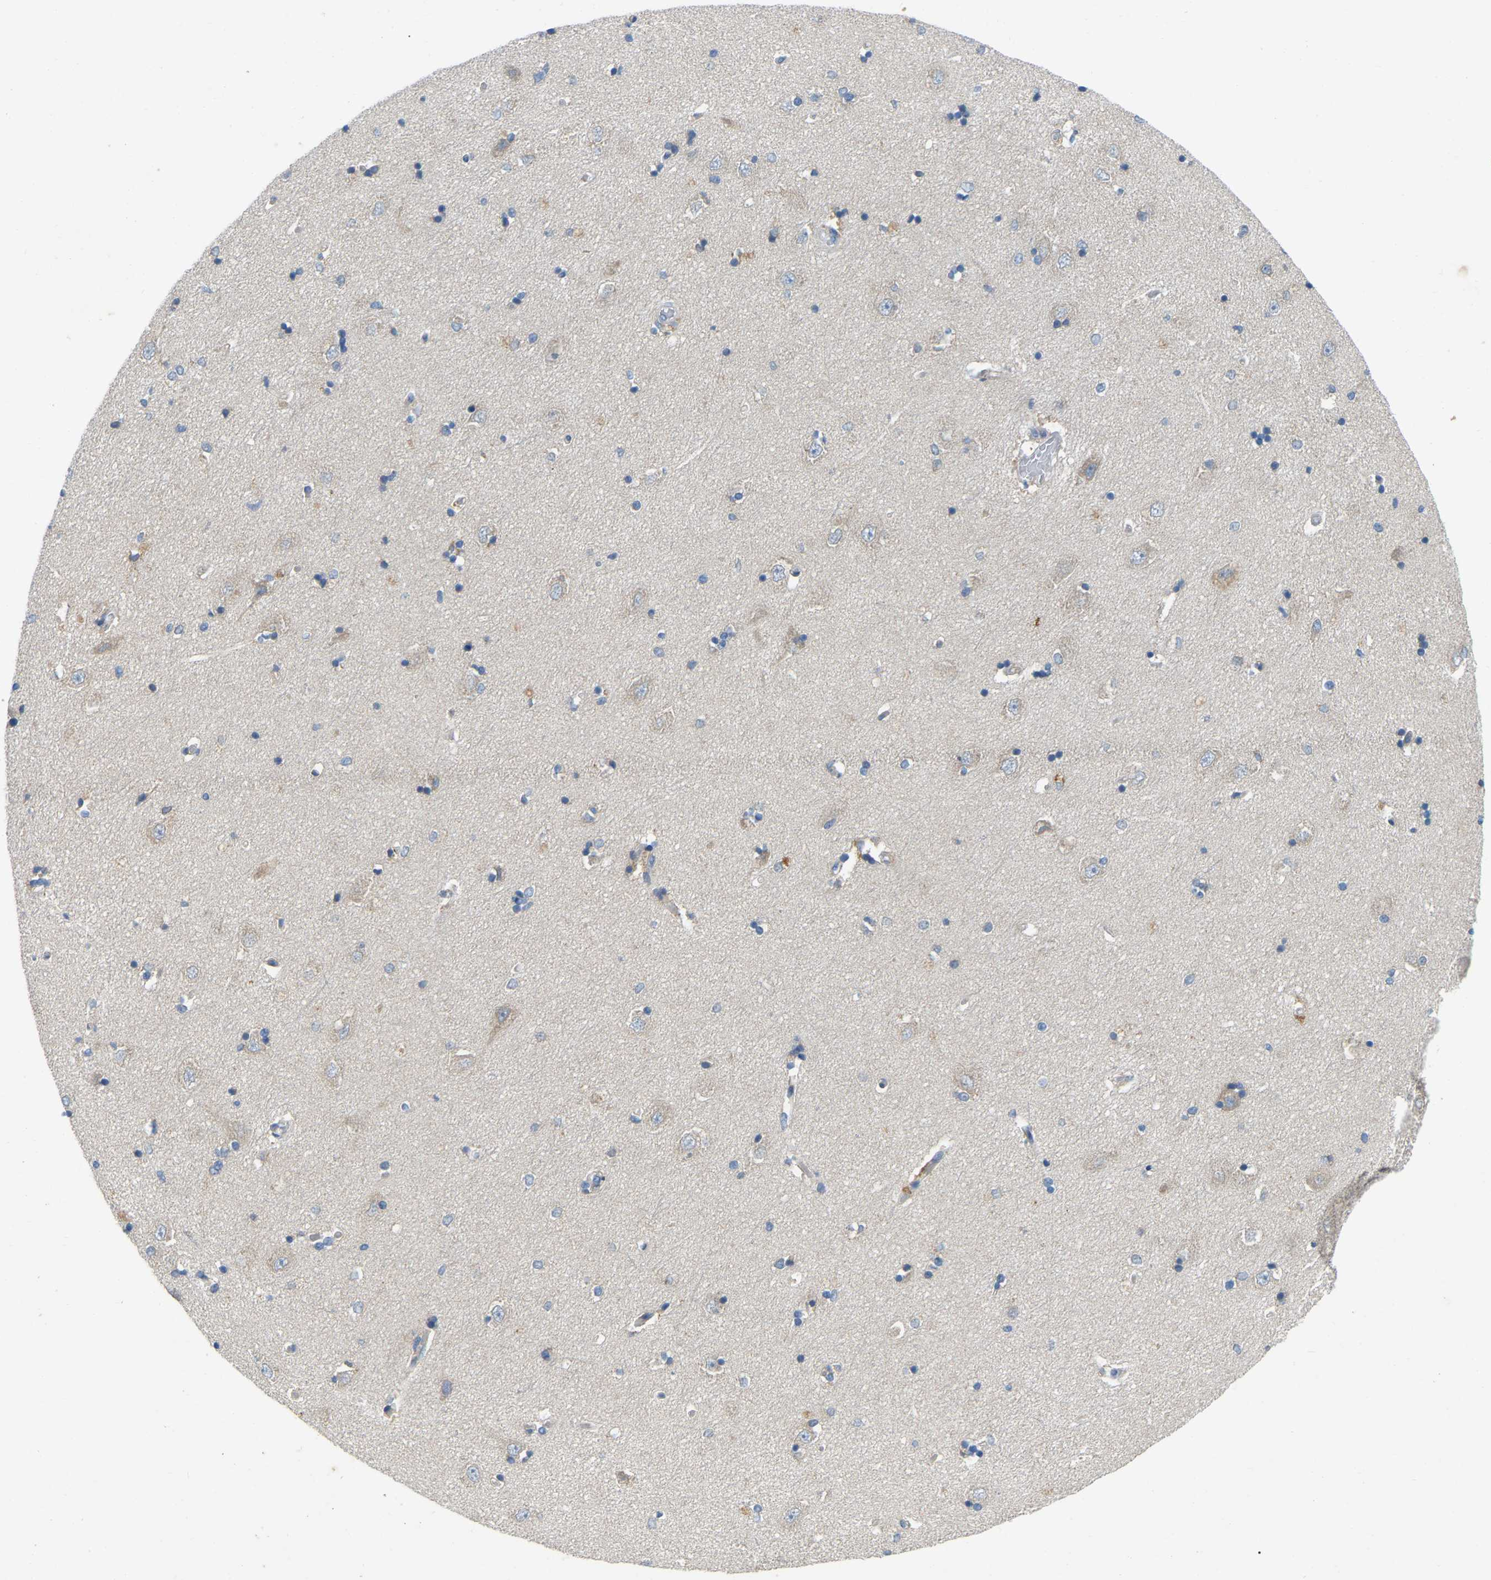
{"staining": {"intensity": "negative", "quantity": "none", "location": "none"}, "tissue": "hippocampus", "cell_type": "Glial cells", "image_type": "normal", "snomed": [{"axis": "morphology", "description": "Normal tissue, NOS"}, {"axis": "topography", "description": "Hippocampus"}], "caption": "A high-resolution histopathology image shows immunohistochemistry (IHC) staining of normal hippocampus, which reveals no significant positivity in glial cells. Brightfield microscopy of immunohistochemistry (IHC) stained with DAB (3,3'-diaminobenzidine) (brown) and hematoxylin (blue), captured at high magnification.", "gene": "ENSG00000283765", "patient": {"sex": "male", "age": 45}}